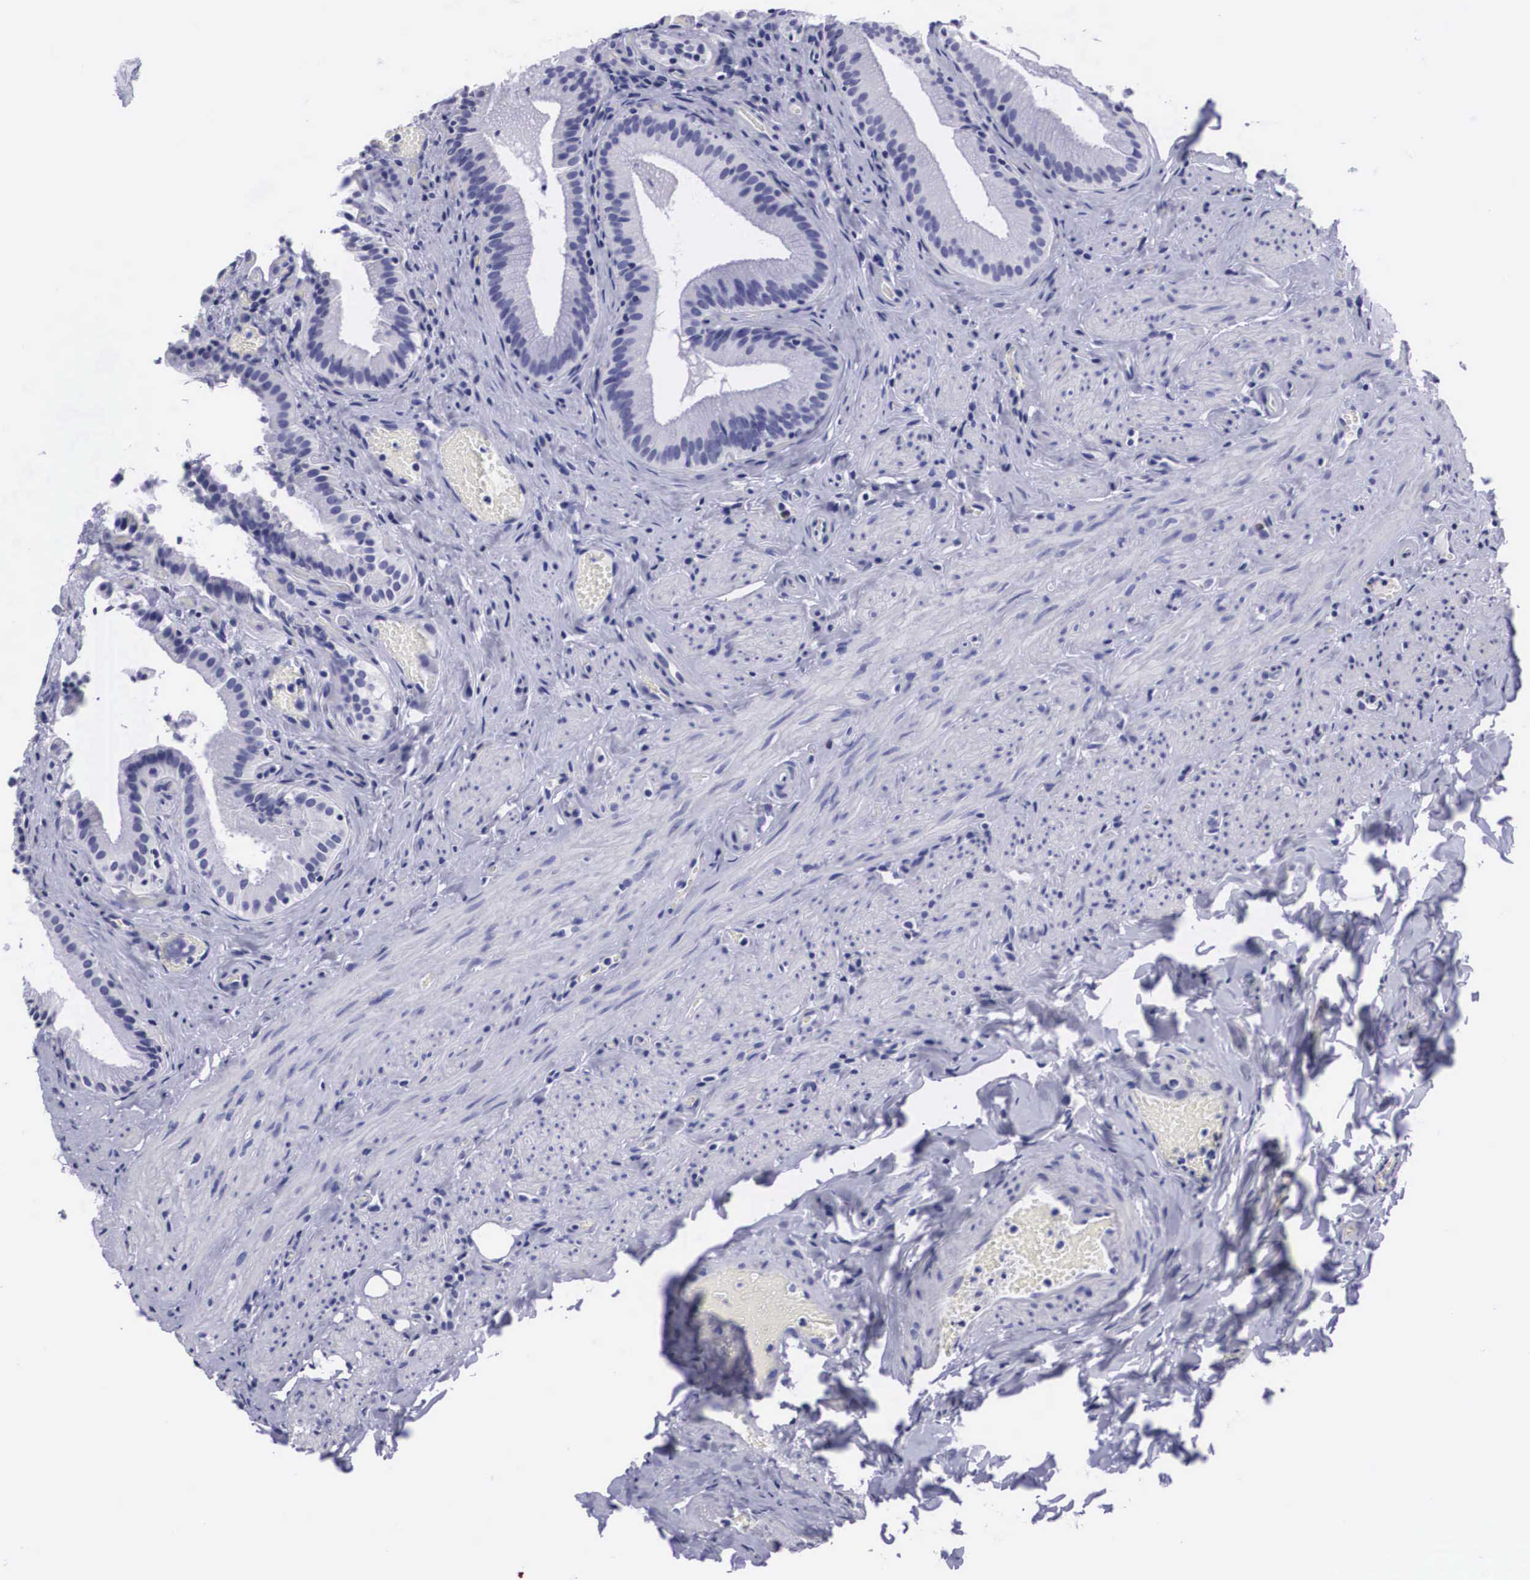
{"staining": {"intensity": "negative", "quantity": "none", "location": "none"}, "tissue": "gallbladder", "cell_type": "Glandular cells", "image_type": "normal", "snomed": [{"axis": "morphology", "description": "Normal tissue, NOS"}, {"axis": "topography", "description": "Gallbladder"}], "caption": "DAB (3,3'-diaminobenzidine) immunohistochemical staining of unremarkable gallbladder exhibits no significant positivity in glandular cells. (DAB immunohistochemistry (IHC) visualized using brightfield microscopy, high magnification).", "gene": "C22orf31", "patient": {"sex": "female", "age": 44}}